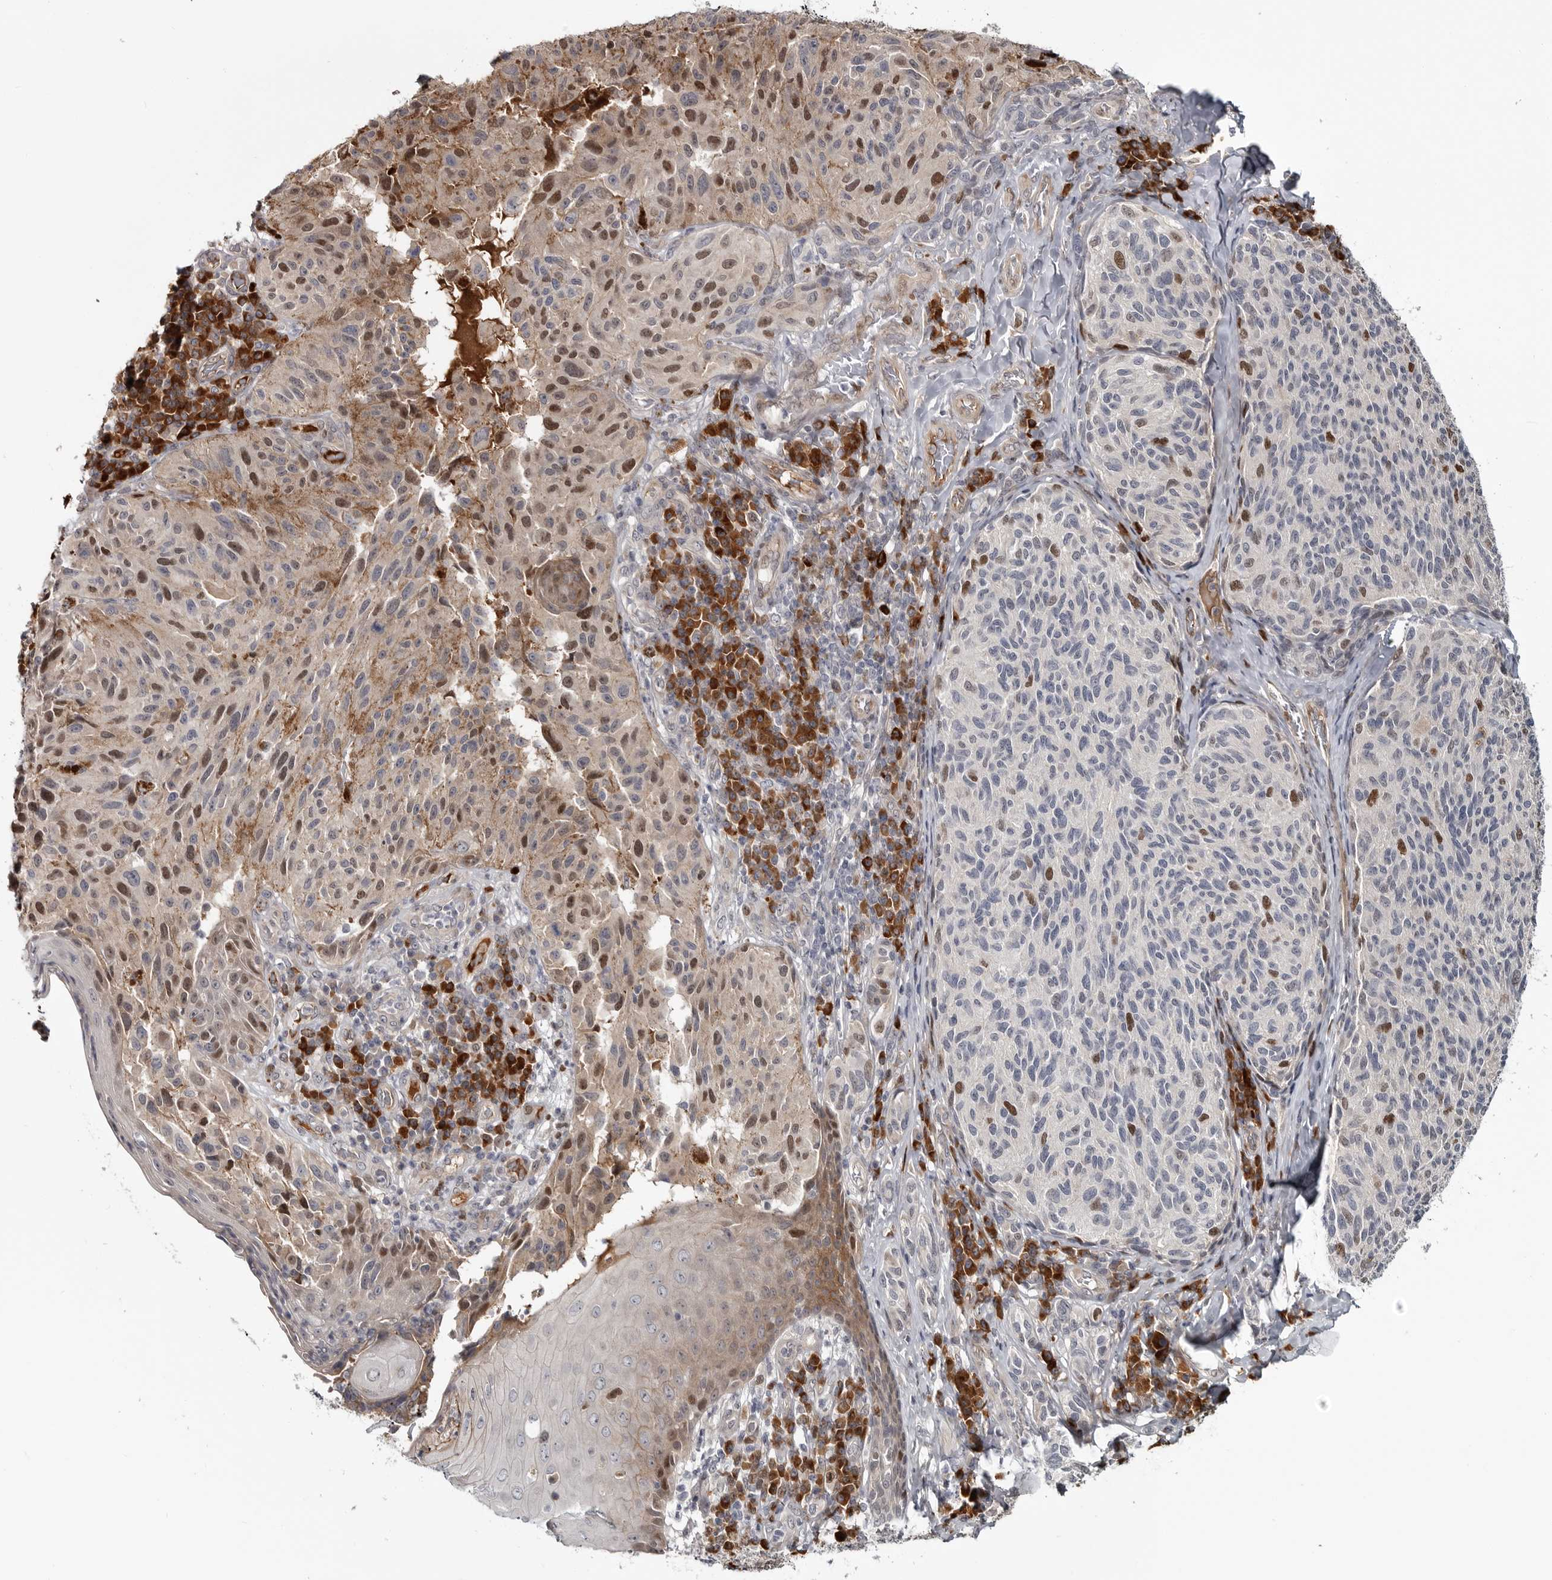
{"staining": {"intensity": "moderate", "quantity": "25%-75%", "location": "cytoplasmic/membranous,nuclear"}, "tissue": "melanoma", "cell_type": "Tumor cells", "image_type": "cancer", "snomed": [{"axis": "morphology", "description": "Malignant melanoma, NOS"}, {"axis": "topography", "description": "Skin"}], "caption": "Moderate cytoplasmic/membranous and nuclear expression for a protein is appreciated in about 25%-75% of tumor cells of melanoma using immunohistochemistry.", "gene": "ZNF277", "patient": {"sex": "female", "age": 73}}